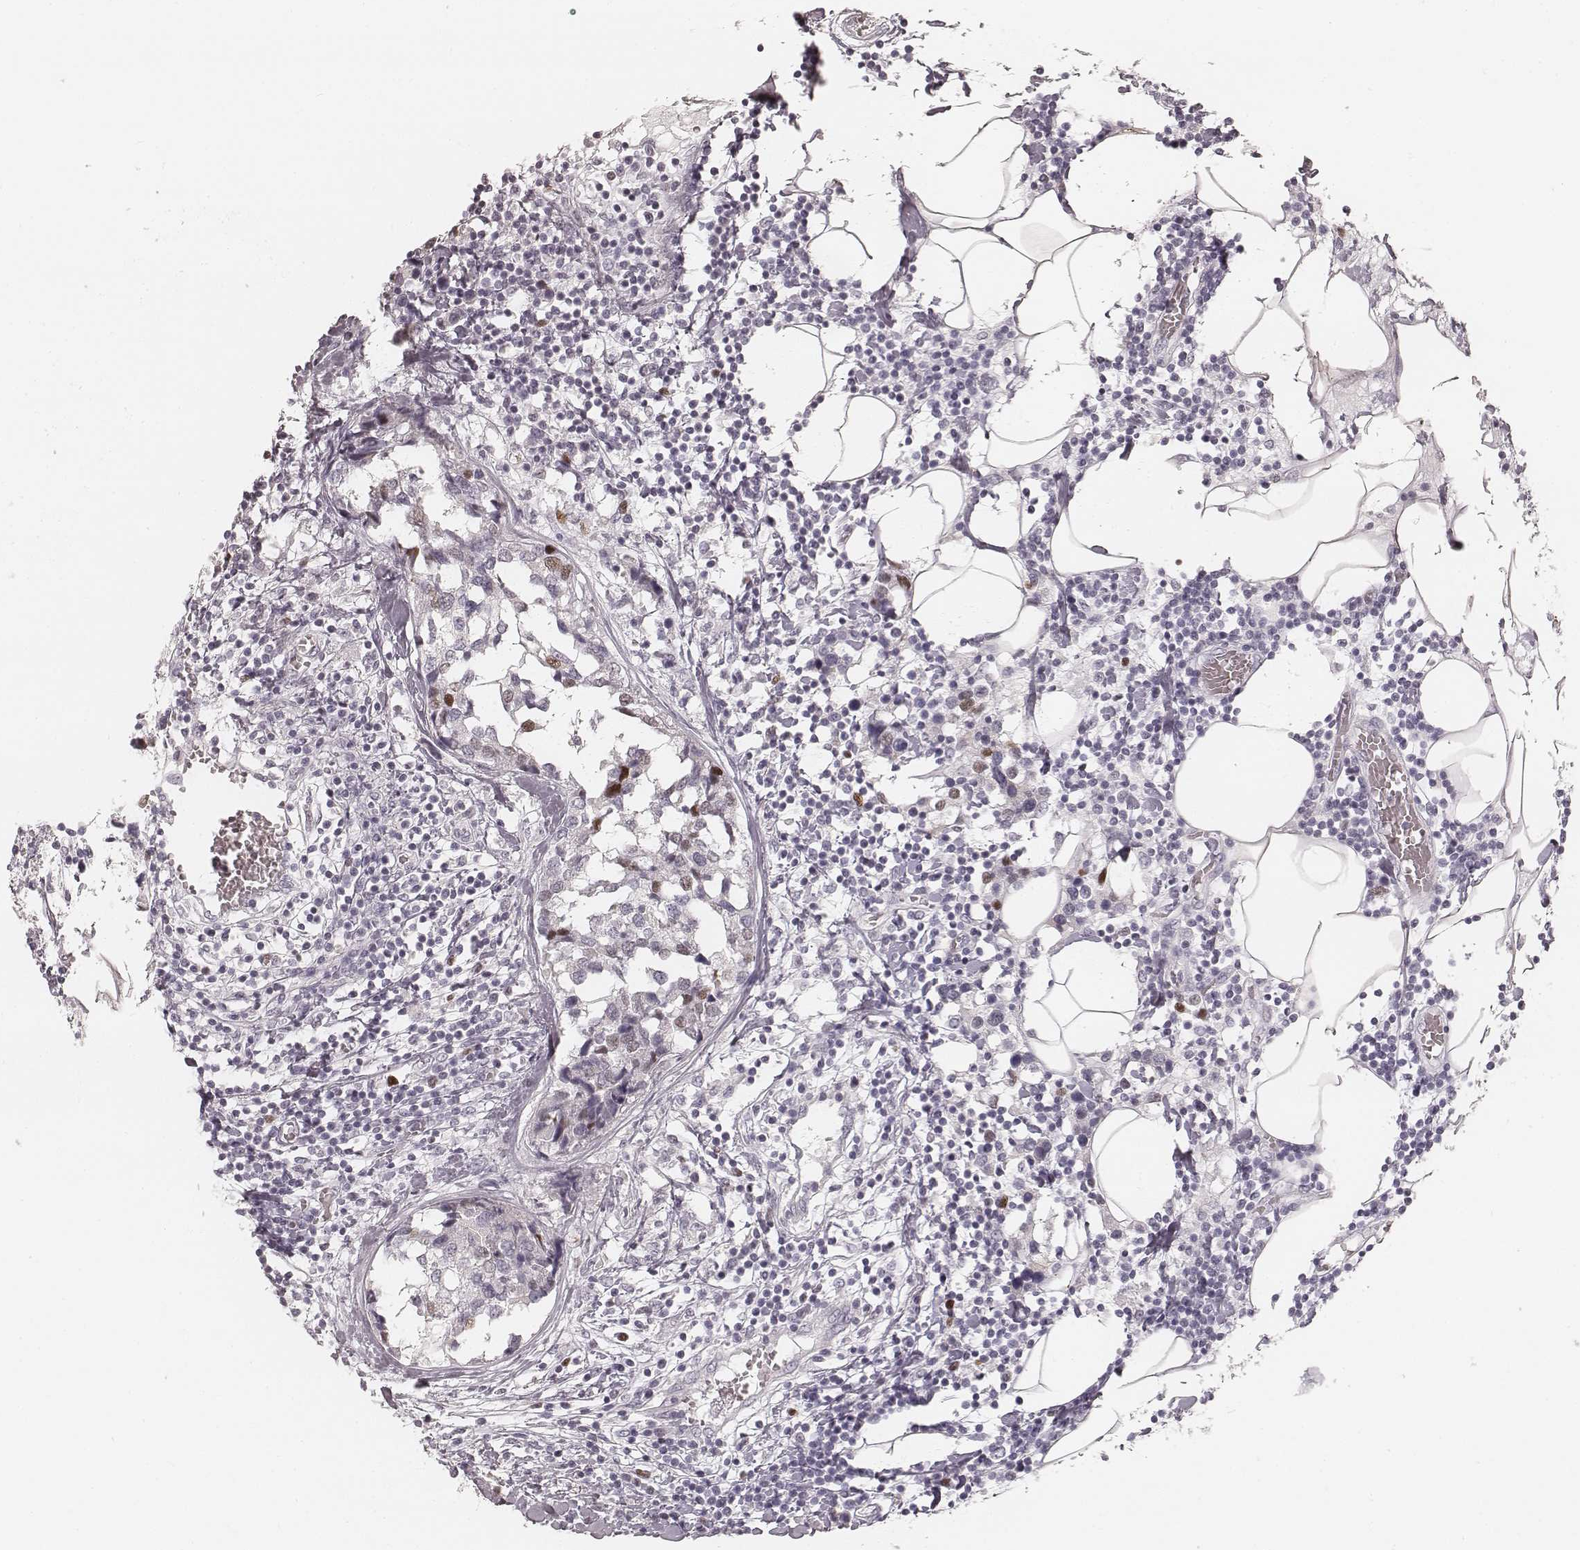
{"staining": {"intensity": "negative", "quantity": "none", "location": "none"}, "tissue": "breast cancer", "cell_type": "Tumor cells", "image_type": "cancer", "snomed": [{"axis": "morphology", "description": "Lobular carcinoma"}, {"axis": "topography", "description": "Breast"}], "caption": "Micrograph shows no protein expression in tumor cells of breast cancer (lobular carcinoma) tissue.", "gene": "TEX37", "patient": {"sex": "female", "age": 59}}